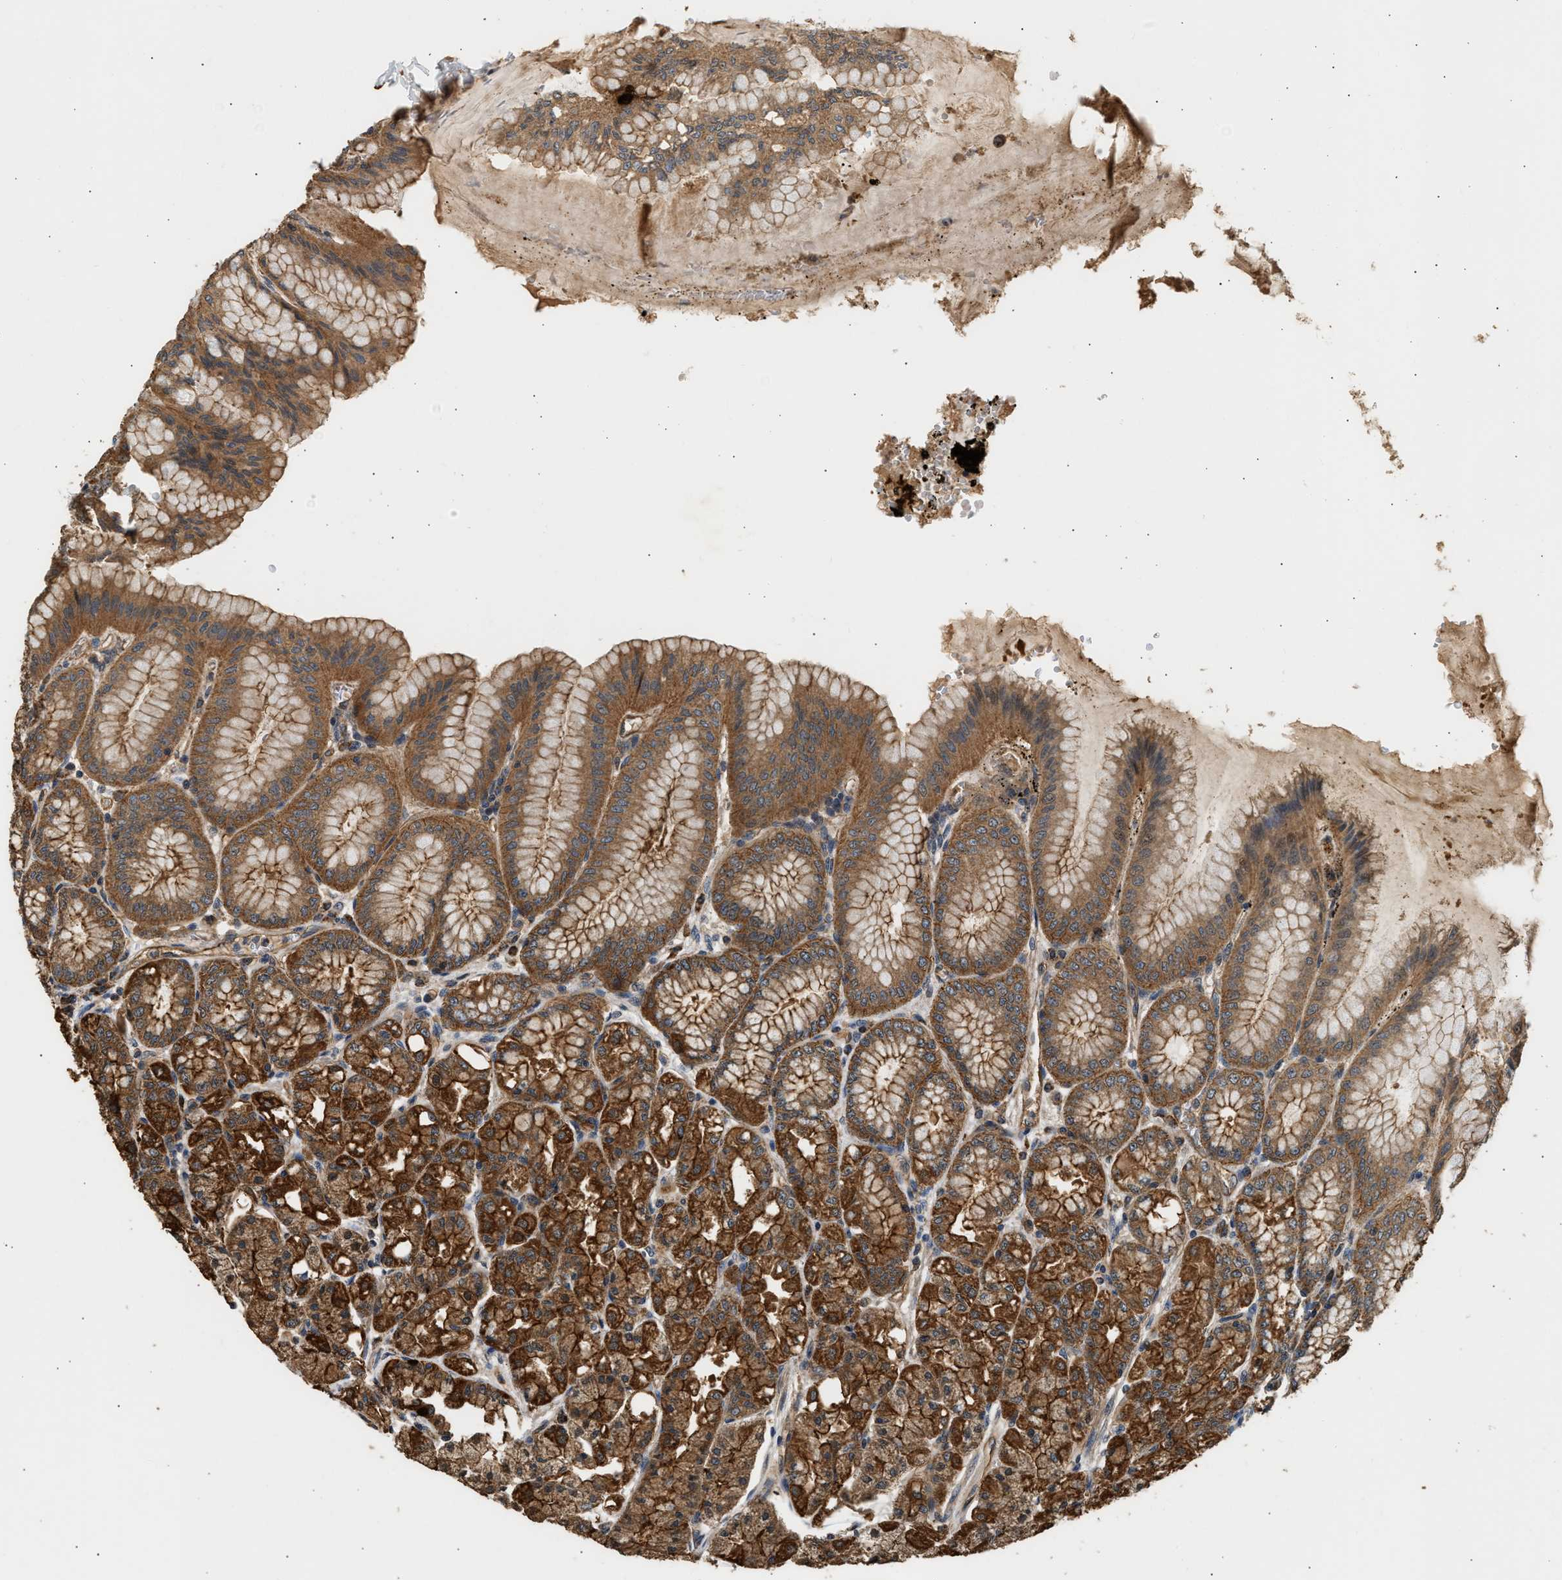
{"staining": {"intensity": "strong", "quantity": ">75%", "location": "cytoplasmic/membranous"}, "tissue": "stomach", "cell_type": "Glandular cells", "image_type": "normal", "snomed": [{"axis": "morphology", "description": "Normal tissue, NOS"}, {"axis": "topography", "description": "Stomach, lower"}], "caption": "Stomach stained with DAB immunohistochemistry shows high levels of strong cytoplasmic/membranous staining in about >75% of glandular cells. Immunohistochemistry stains the protein in brown and the nuclei are stained blue.", "gene": "DUSP14", "patient": {"sex": "male", "age": 71}}